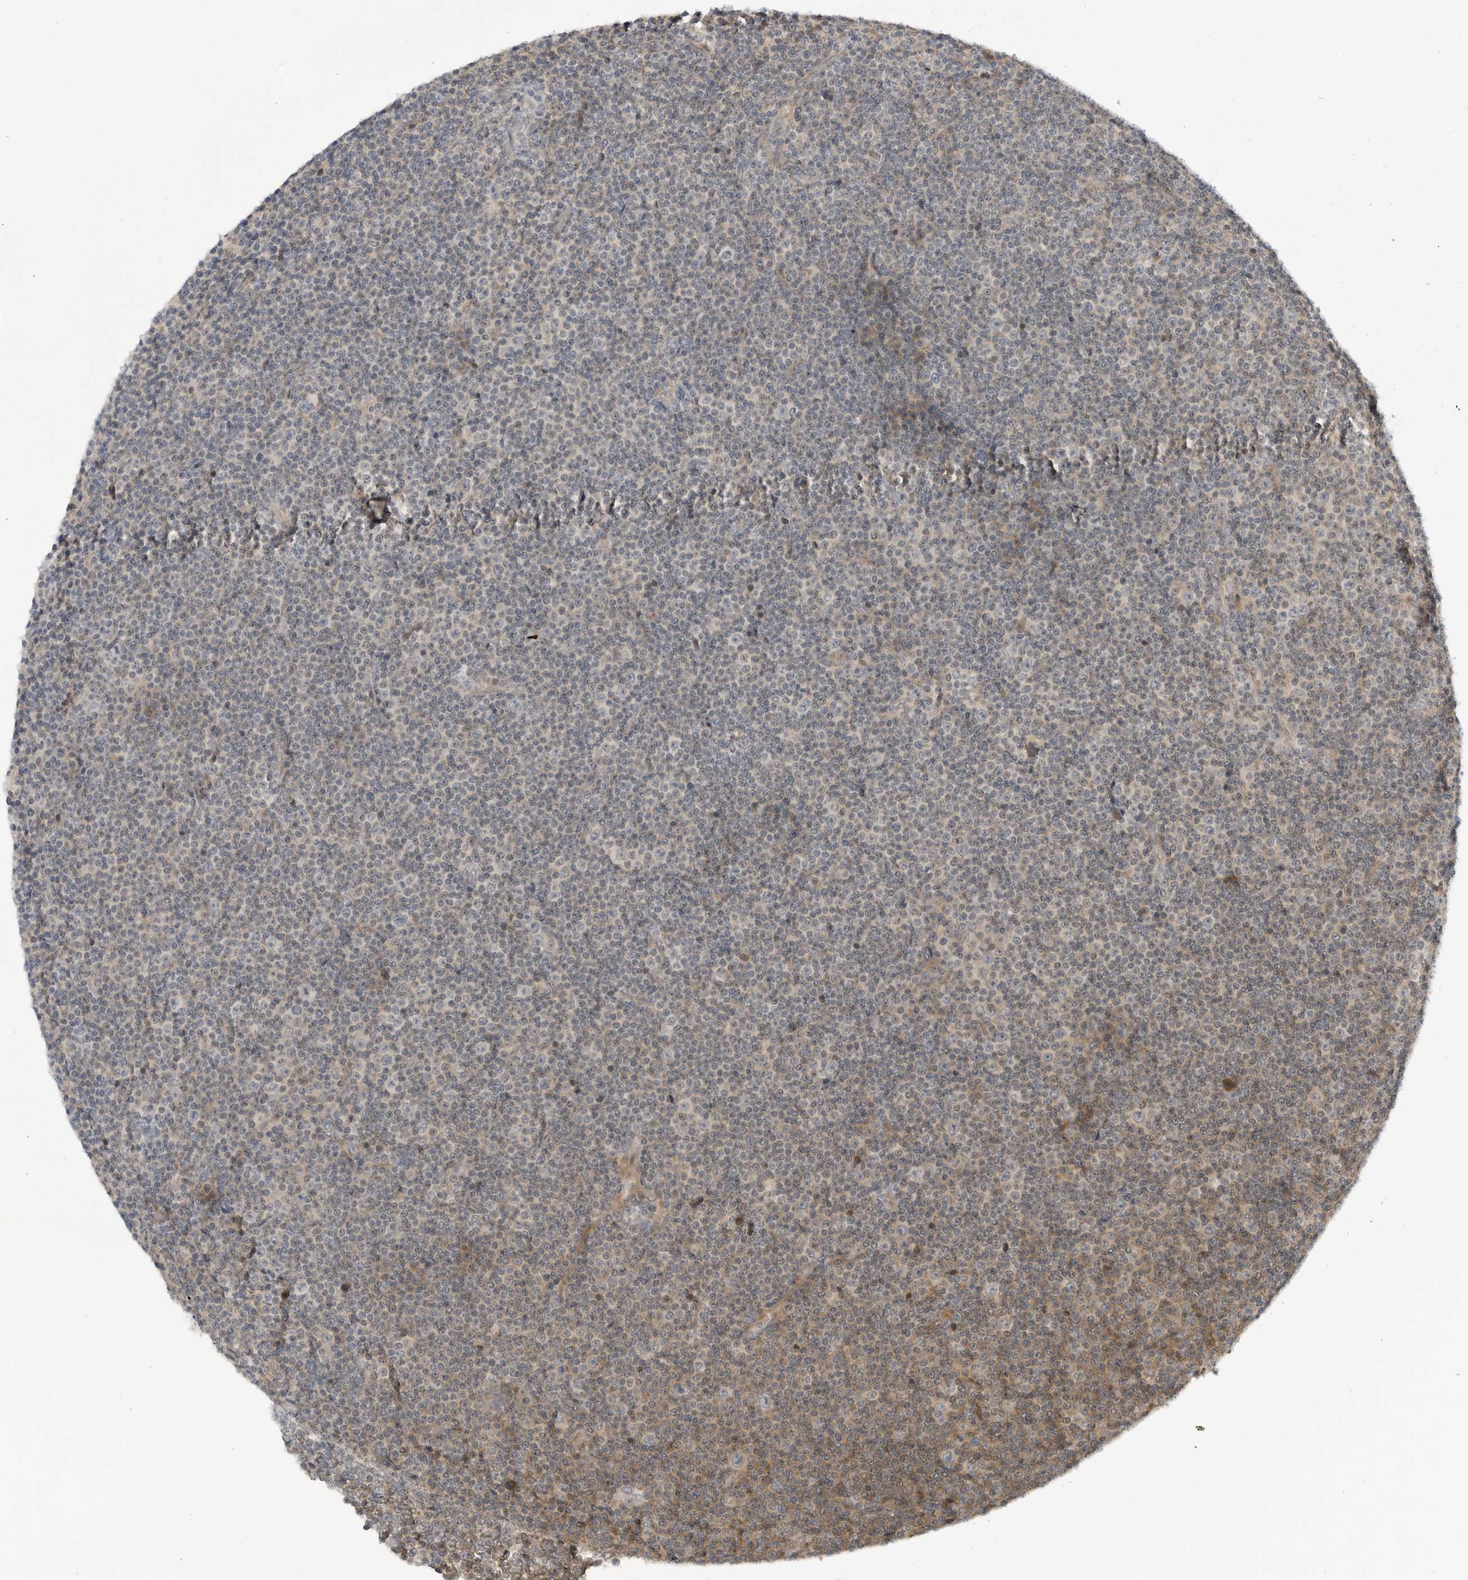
{"staining": {"intensity": "negative", "quantity": "none", "location": "none"}, "tissue": "lymphoma", "cell_type": "Tumor cells", "image_type": "cancer", "snomed": [{"axis": "morphology", "description": "Malignant lymphoma, non-Hodgkin's type, Low grade"}, {"axis": "topography", "description": "Lymph node"}], "caption": "High magnification brightfield microscopy of lymphoma stained with DAB (brown) and counterstained with hematoxylin (blue): tumor cells show no significant positivity.", "gene": "STXBP3", "patient": {"sex": "female", "age": 67}}